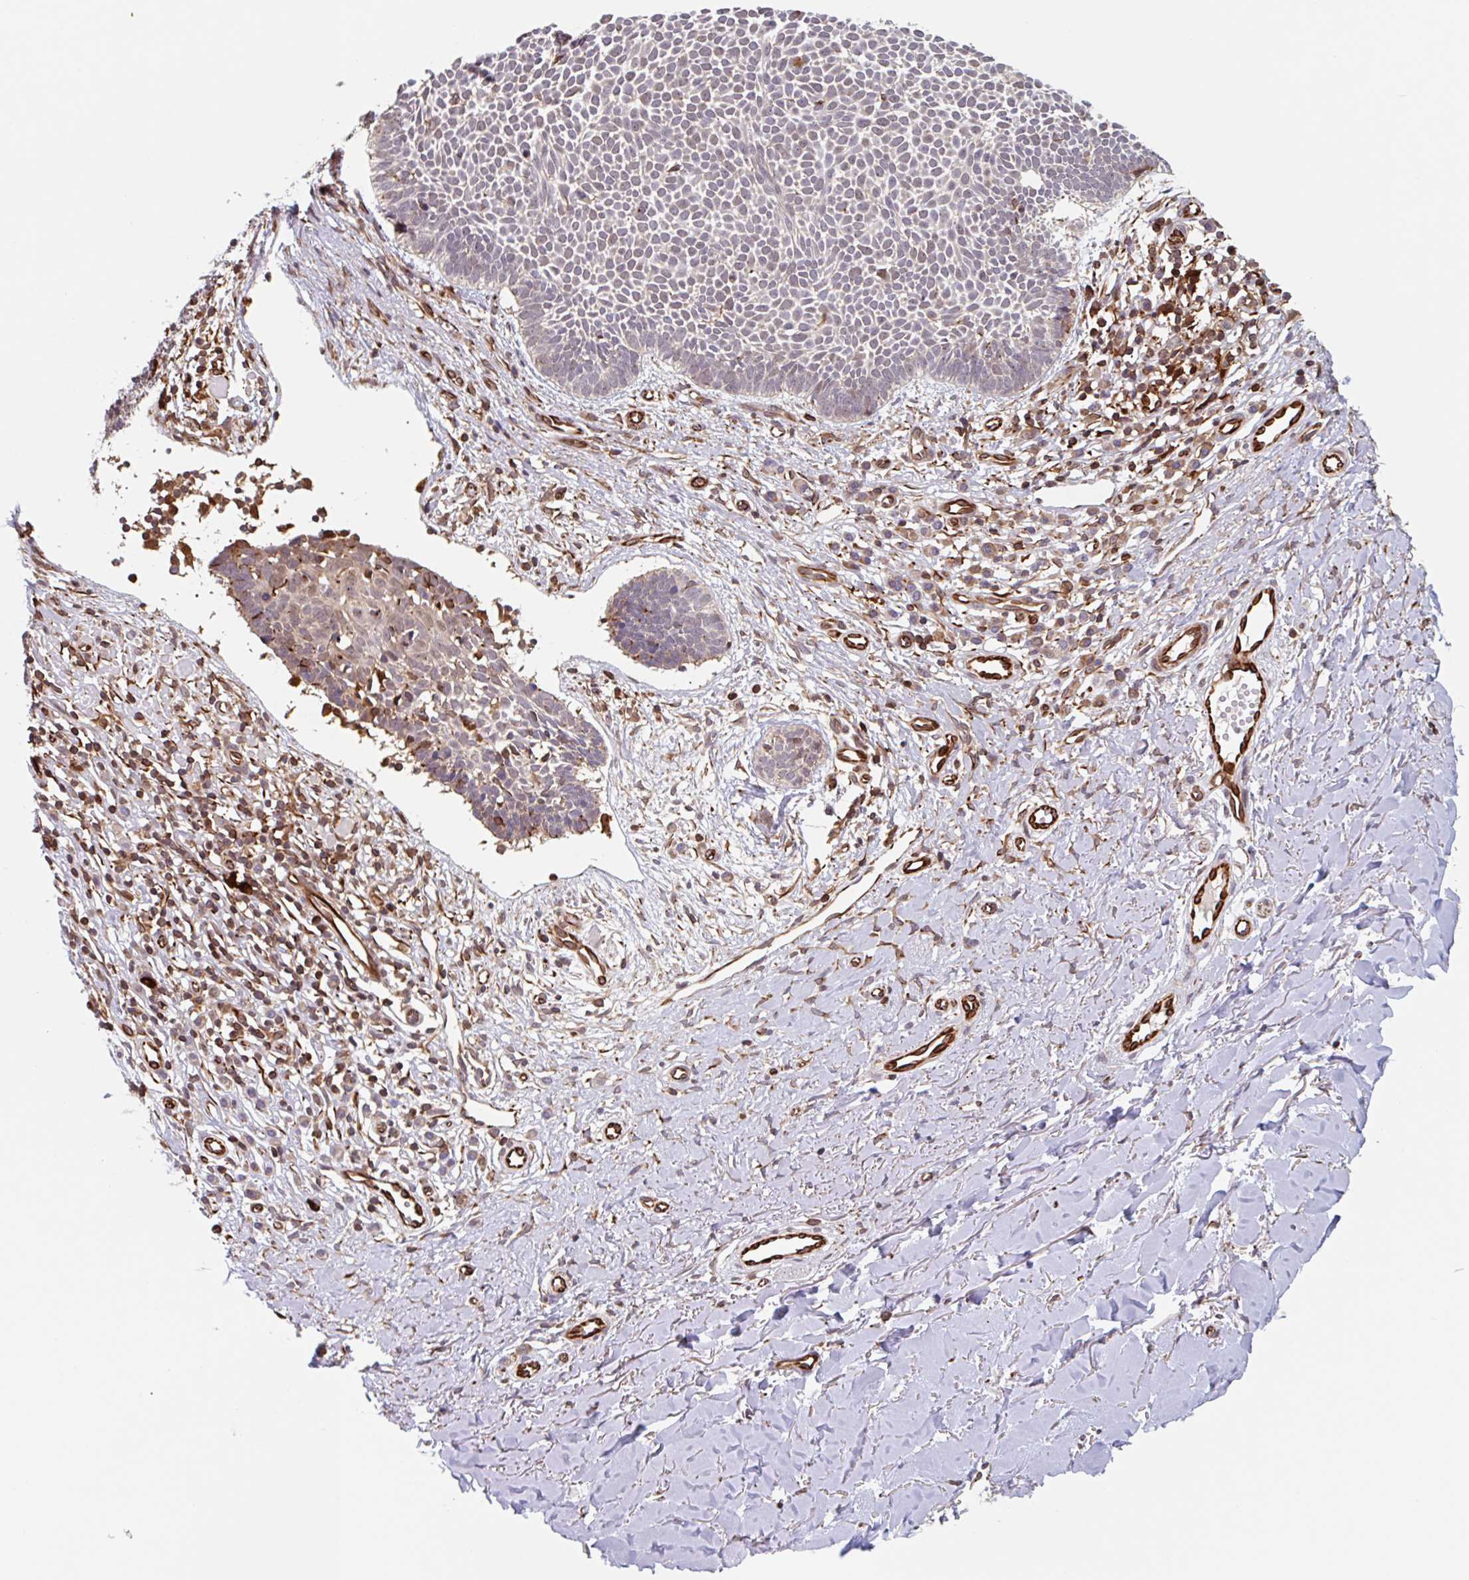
{"staining": {"intensity": "weak", "quantity": "<25%", "location": "cytoplasmic/membranous"}, "tissue": "skin cancer", "cell_type": "Tumor cells", "image_type": "cancer", "snomed": [{"axis": "morphology", "description": "Basal cell carcinoma"}, {"axis": "topography", "description": "Skin"}], "caption": "There is no significant expression in tumor cells of skin cancer (basal cell carcinoma).", "gene": "NUB1", "patient": {"sex": "male", "age": 49}}